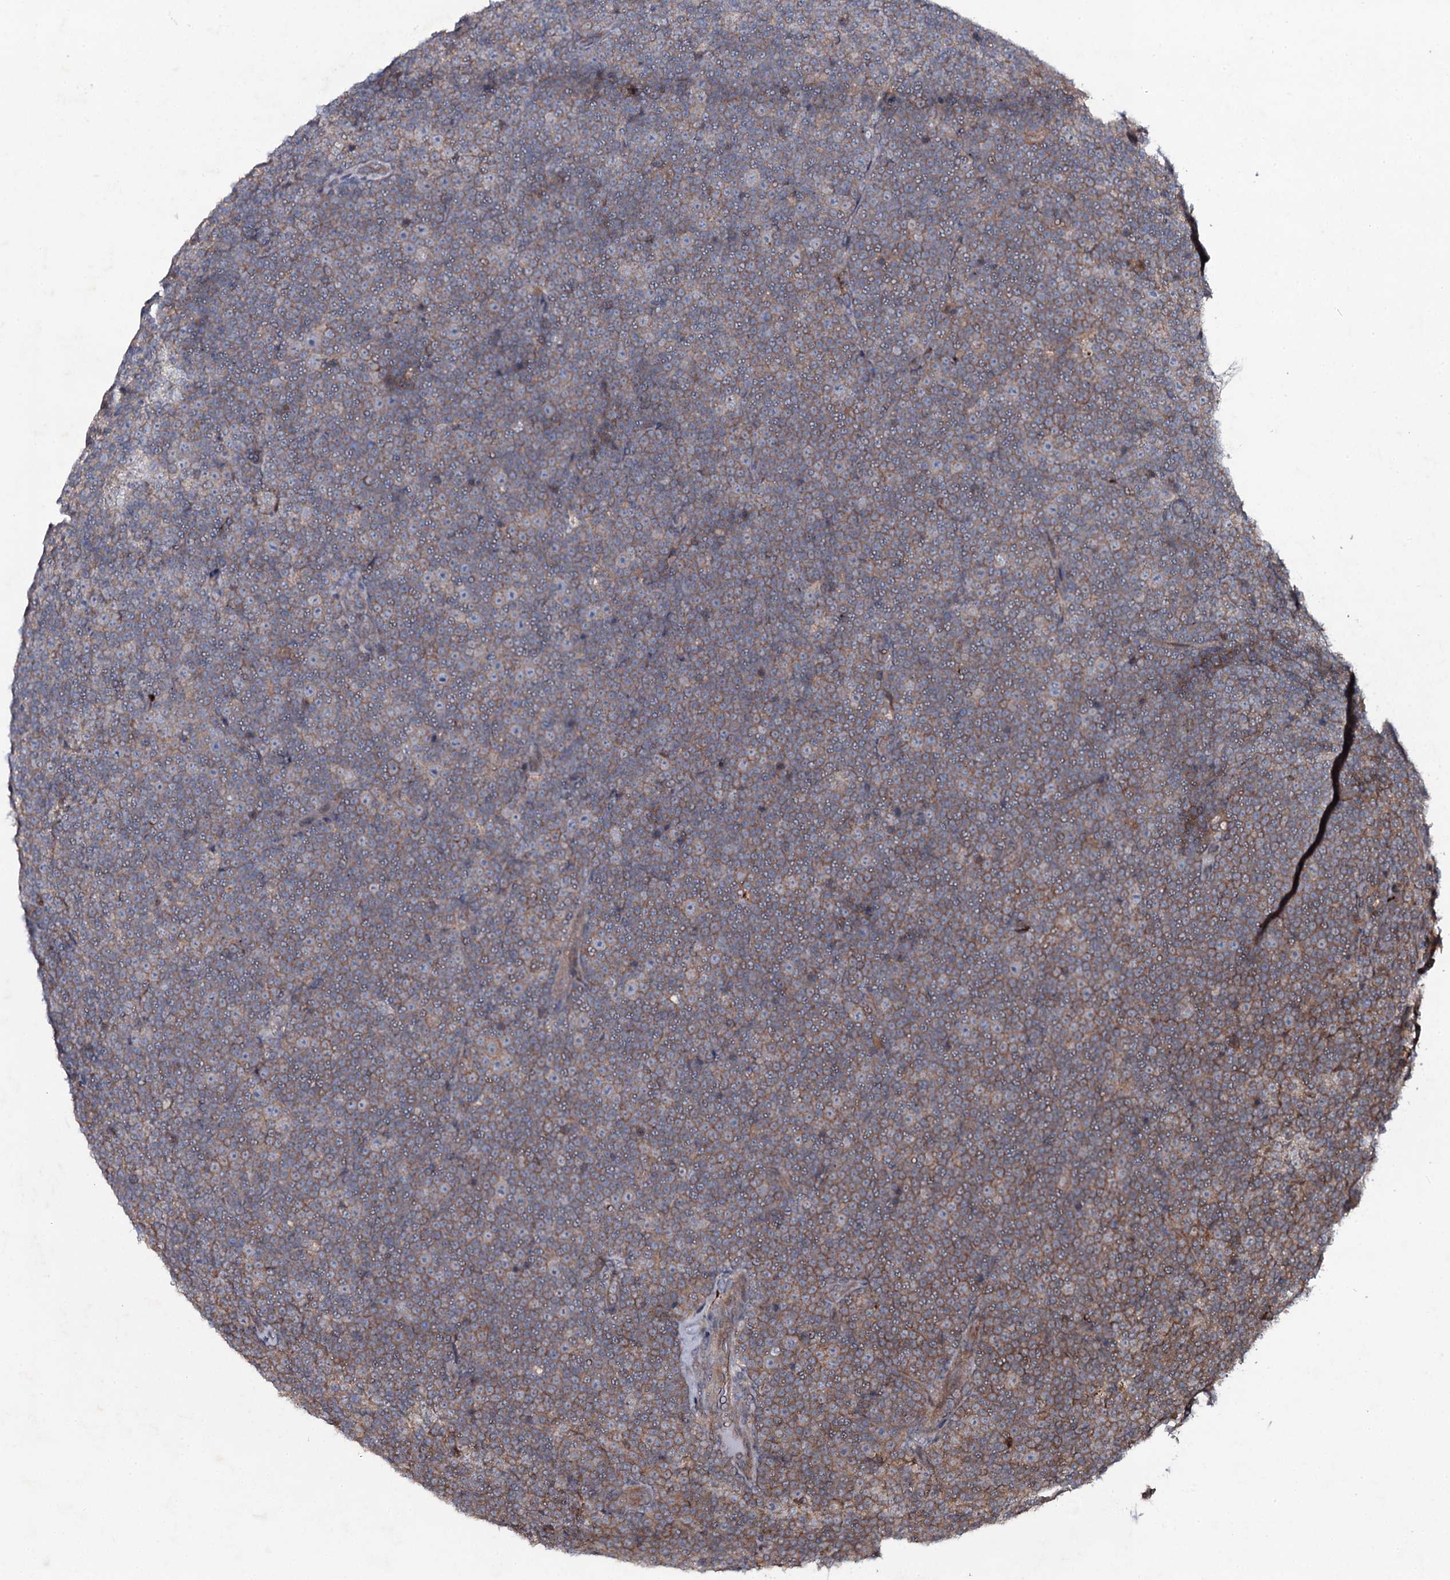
{"staining": {"intensity": "weak", "quantity": "25%-75%", "location": "cytoplasmic/membranous"}, "tissue": "lymphoma", "cell_type": "Tumor cells", "image_type": "cancer", "snomed": [{"axis": "morphology", "description": "Malignant lymphoma, non-Hodgkin's type, Low grade"}, {"axis": "topography", "description": "Lymph node"}], "caption": "A high-resolution photomicrograph shows immunohistochemistry (IHC) staining of lymphoma, which displays weak cytoplasmic/membranous staining in approximately 25%-75% of tumor cells.", "gene": "SNAP23", "patient": {"sex": "female", "age": 67}}